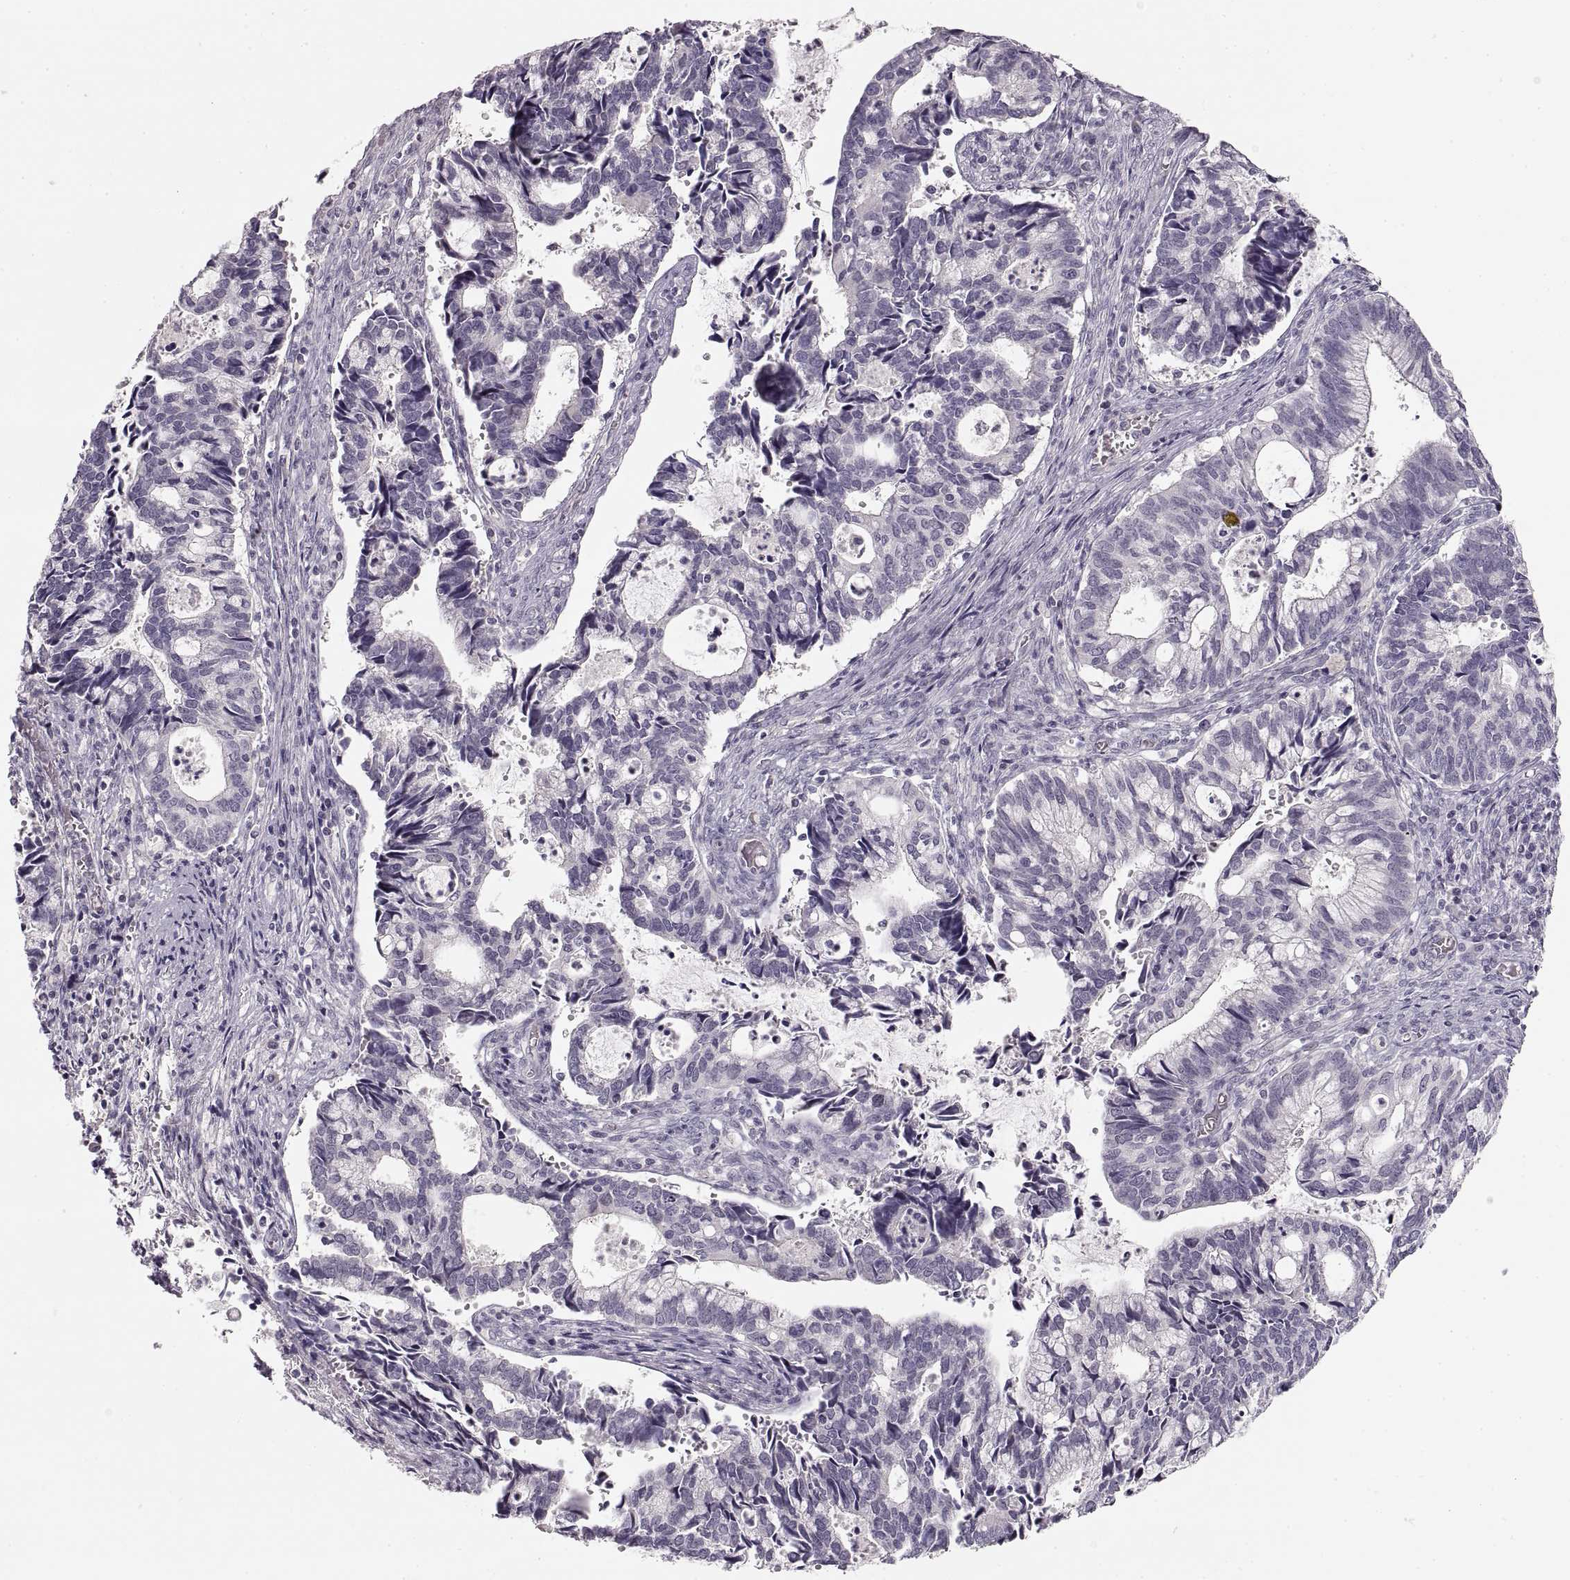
{"staining": {"intensity": "negative", "quantity": "none", "location": "none"}, "tissue": "cervical cancer", "cell_type": "Tumor cells", "image_type": "cancer", "snomed": [{"axis": "morphology", "description": "Adenocarcinoma, NOS"}, {"axis": "topography", "description": "Cervix"}], "caption": "Immunohistochemistry (IHC) image of neoplastic tissue: adenocarcinoma (cervical) stained with DAB (3,3'-diaminobenzidine) reveals no significant protein expression in tumor cells. (DAB immunohistochemistry, high magnification).", "gene": "PCSK2", "patient": {"sex": "female", "age": 42}}